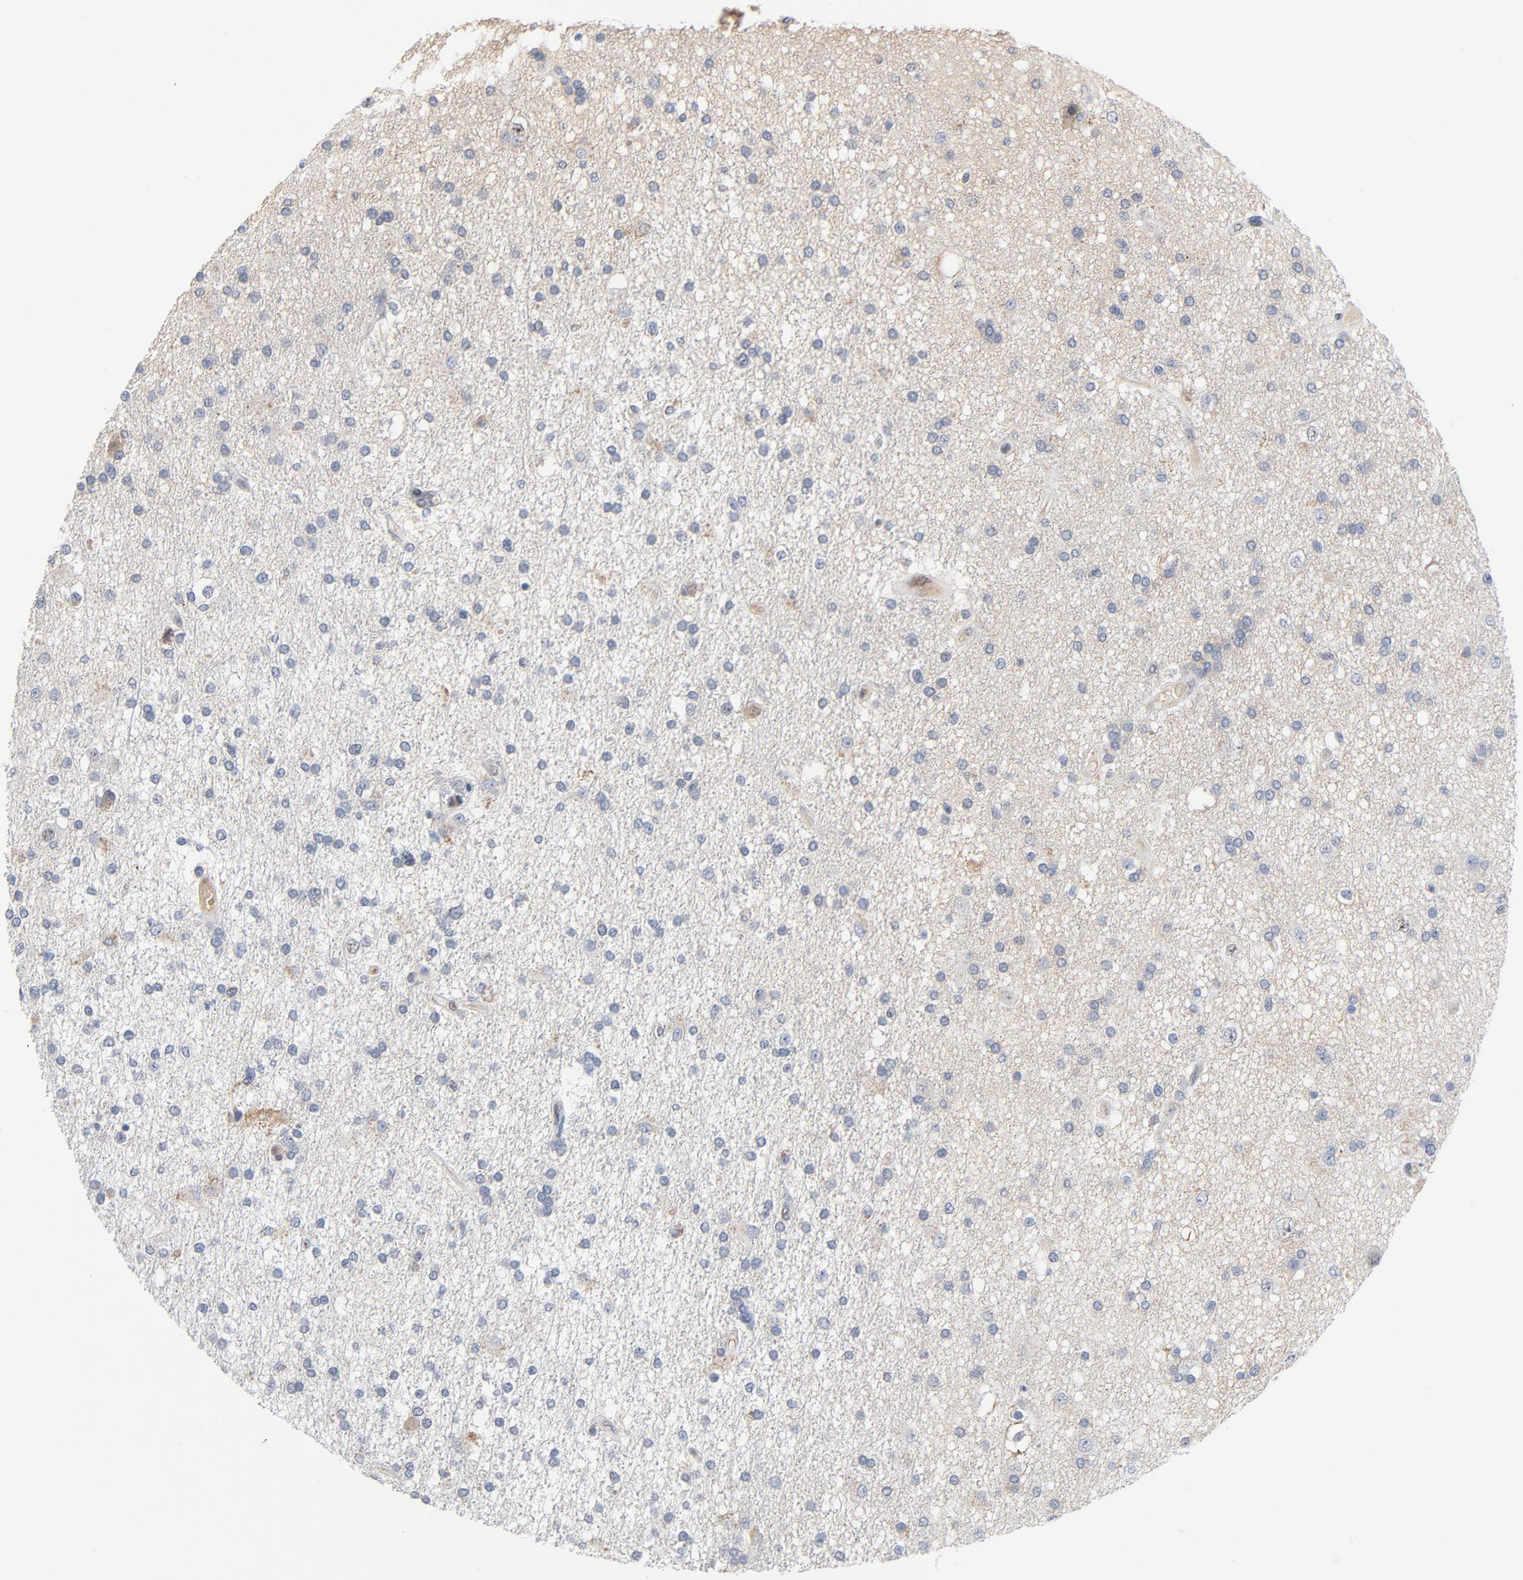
{"staining": {"intensity": "negative", "quantity": "none", "location": "none"}, "tissue": "glioma", "cell_type": "Tumor cells", "image_type": "cancer", "snomed": [{"axis": "morphology", "description": "Glioma, malignant, High grade"}, {"axis": "topography", "description": "Brain"}], "caption": "Photomicrograph shows no protein staining in tumor cells of glioma tissue.", "gene": "FOXP1", "patient": {"sex": "male", "age": 33}}